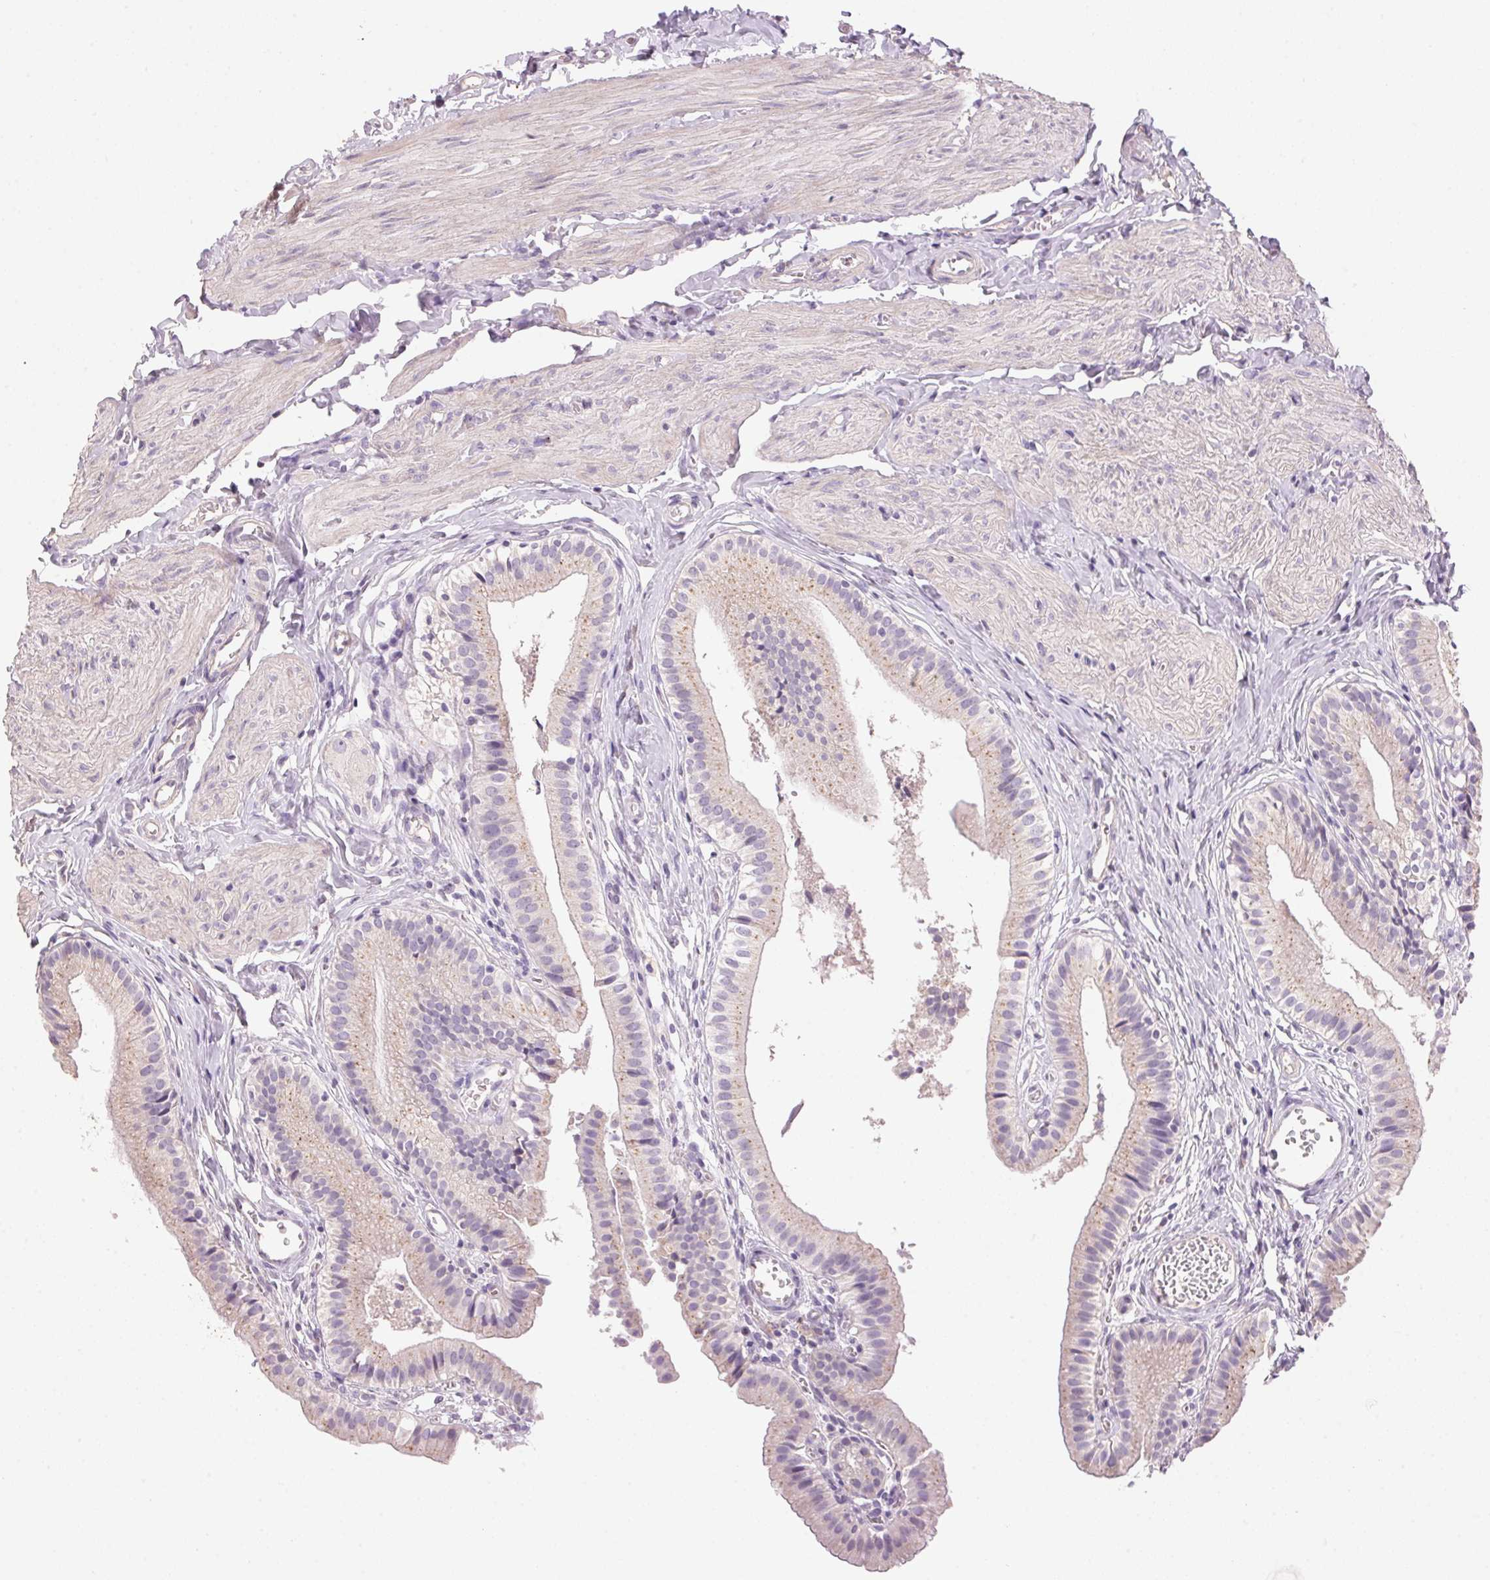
{"staining": {"intensity": "weak", "quantity": "<25%", "location": "cytoplasmic/membranous"}, "tissue": "gallbladder", "cell_type": "Glandular cells", "image_type": "normal", "snomed": [{"axis": "morphology", "description": "Normal tissue, NOS"}, {"axis": "topography", "description": "Gallbladder"}], "caption": "Immunohistochemical staining of normal gallbladder shows no significant expression in glandular cells.", "gene": "LYZL6", "patient": {"sex": "female", "age": 47}}